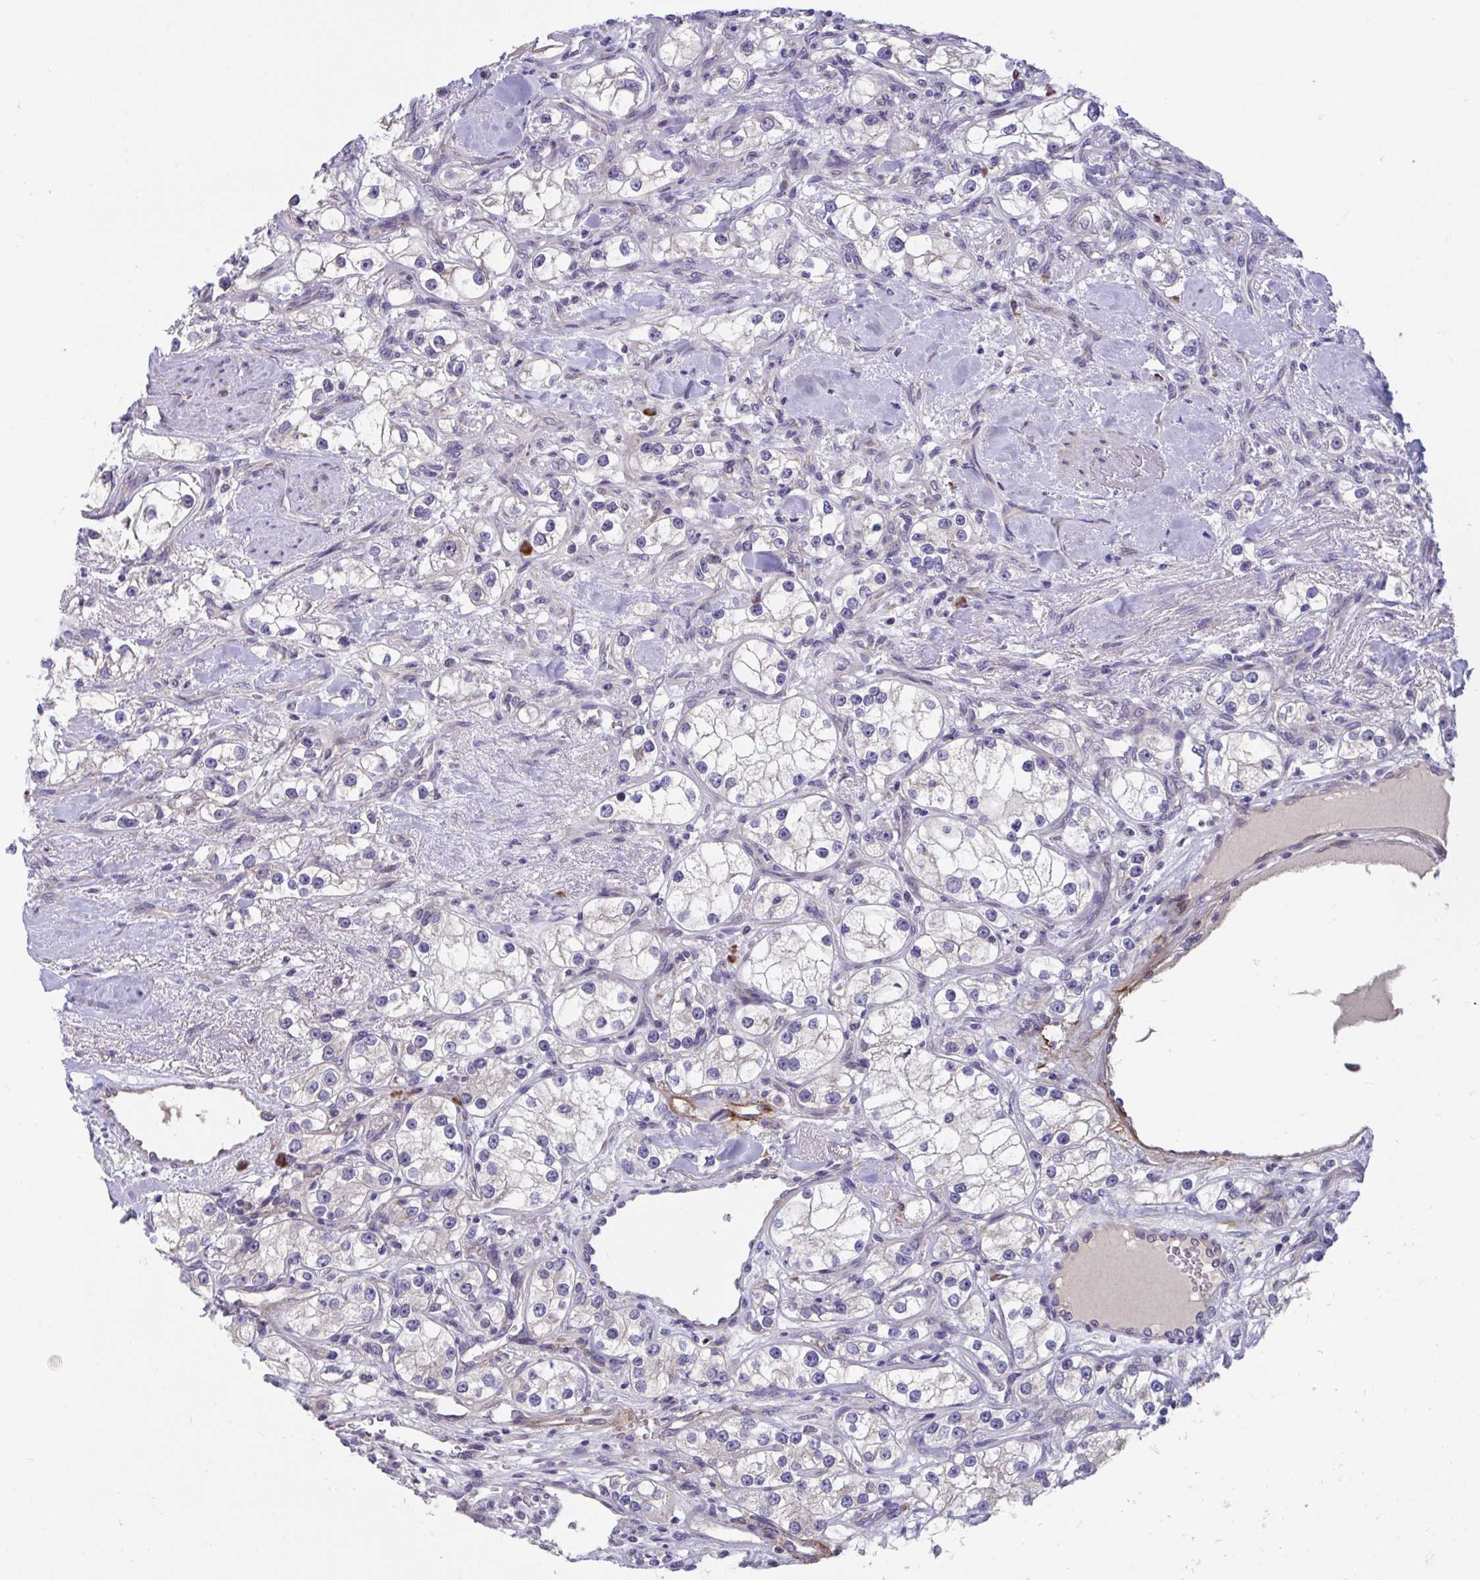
{"staining": {"intensity": "negative", "quantity": "none", "location": "none"}, "tissue": "renal cancer", "cell_type": "Tumor cells", "image_type": "cancer", "snomed": [{"axis": "morphology", "description": "Adenocarcinoma, NOS"}, {"axis": "topography", "description": "Kidney"}], "caption": "Protein analysis of adenocarcinoma (renal) demonstrates no significant expression in tumor cells.", "gene": "SUSD4", "patient": {"sex": "male", "age": 77}}